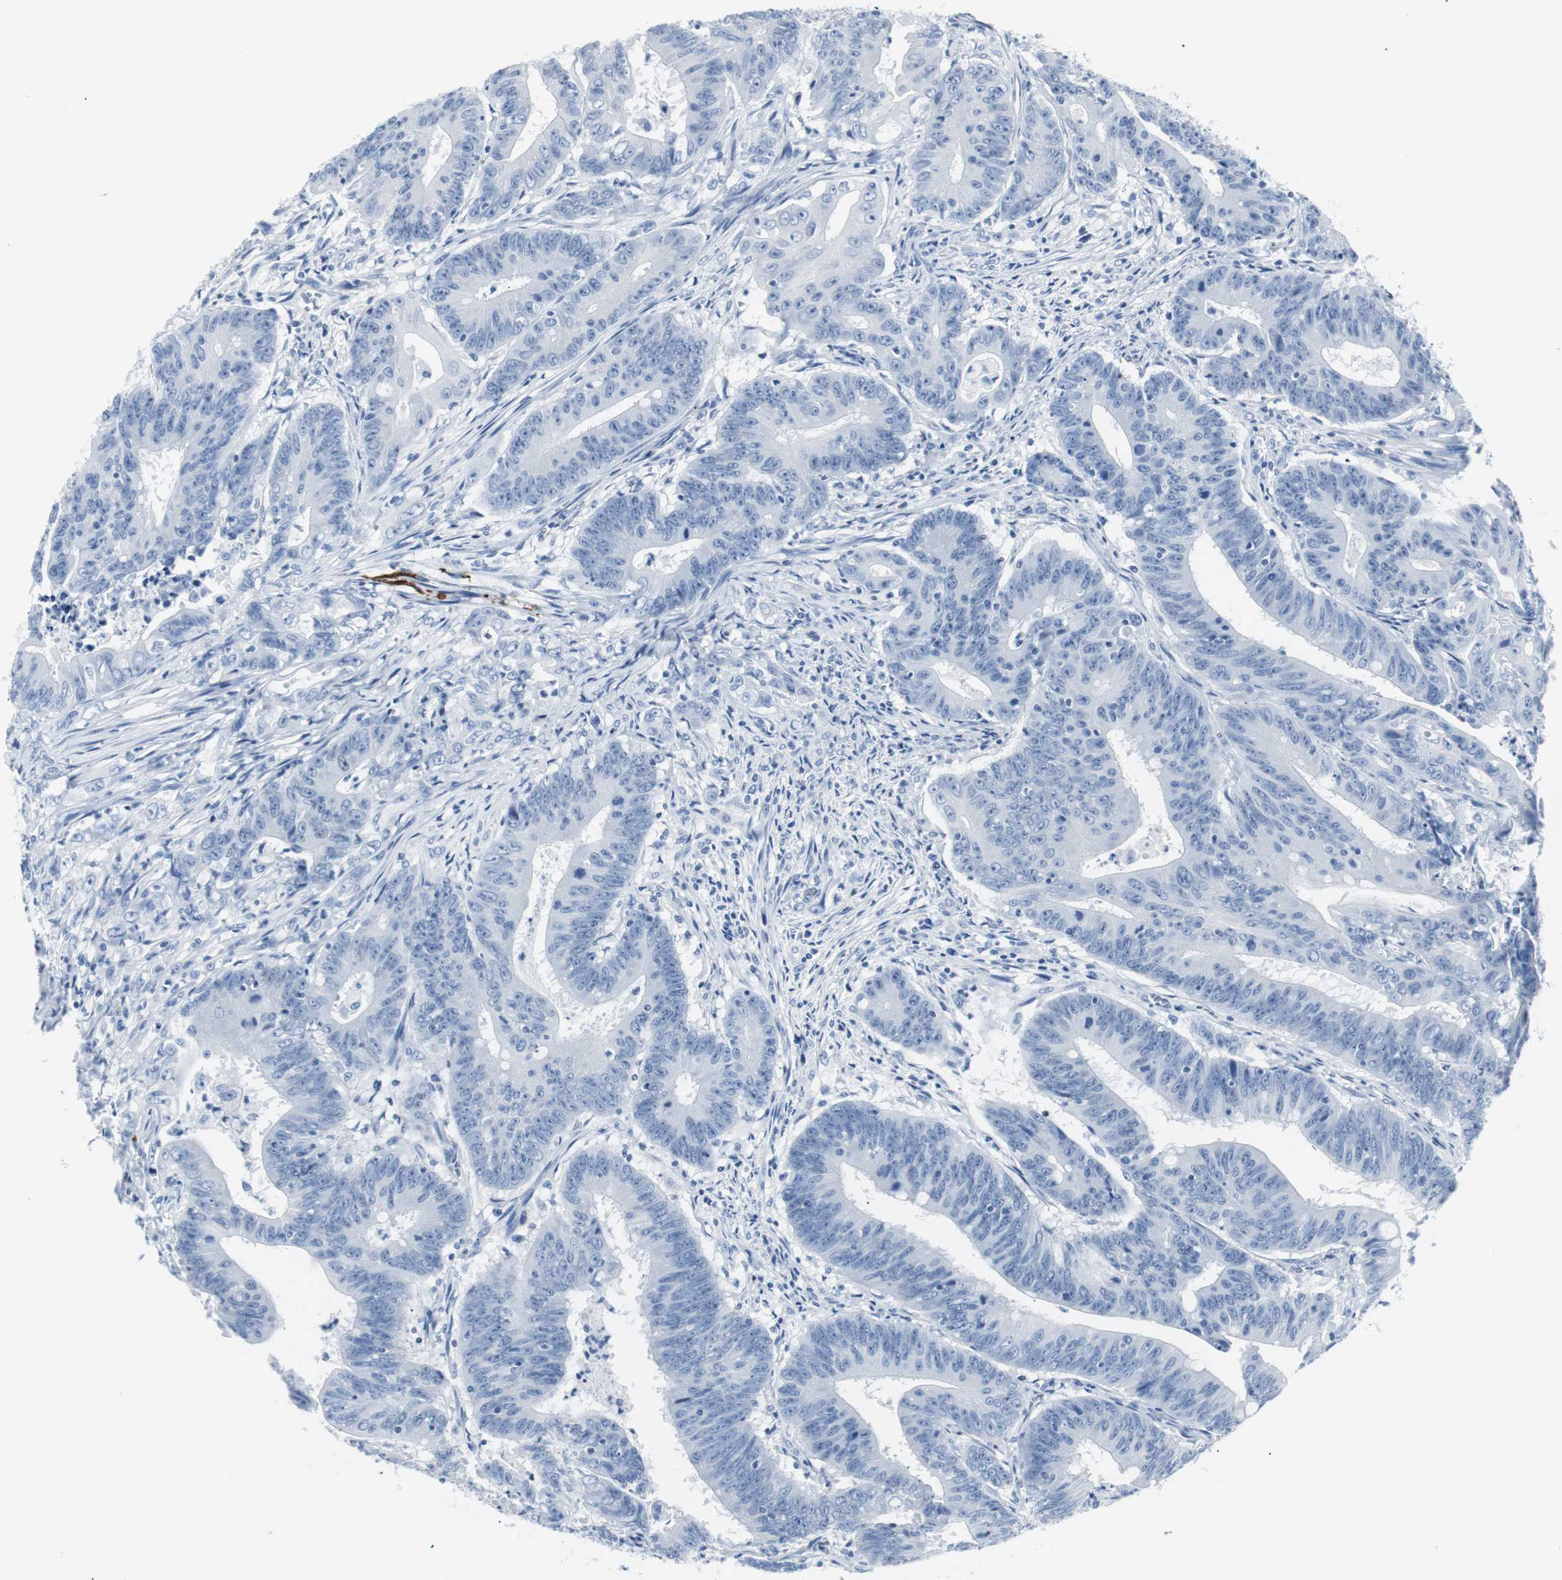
{"staining": {"intensity": "negative", "quantity": "none", "location": "none"}, "tissue": "colorectal cancer", "cell_type": "Tumor cells", "image_type": "cancer", "snomed": [{"axis": "morphology", "description": "Adenocarcinoma, NOS"}, {"axis": "topography", "description": "Colon"}], "caption": "IHC of colorectal cancer demonstrates no expression in tumor cells. (Brightfield microscopy of DAB (3,3'-diaminobenzidine) immunohistochemistry at high magnification).", "gene": "GAP43", "patient": {"sex": "male", "age": 45}}